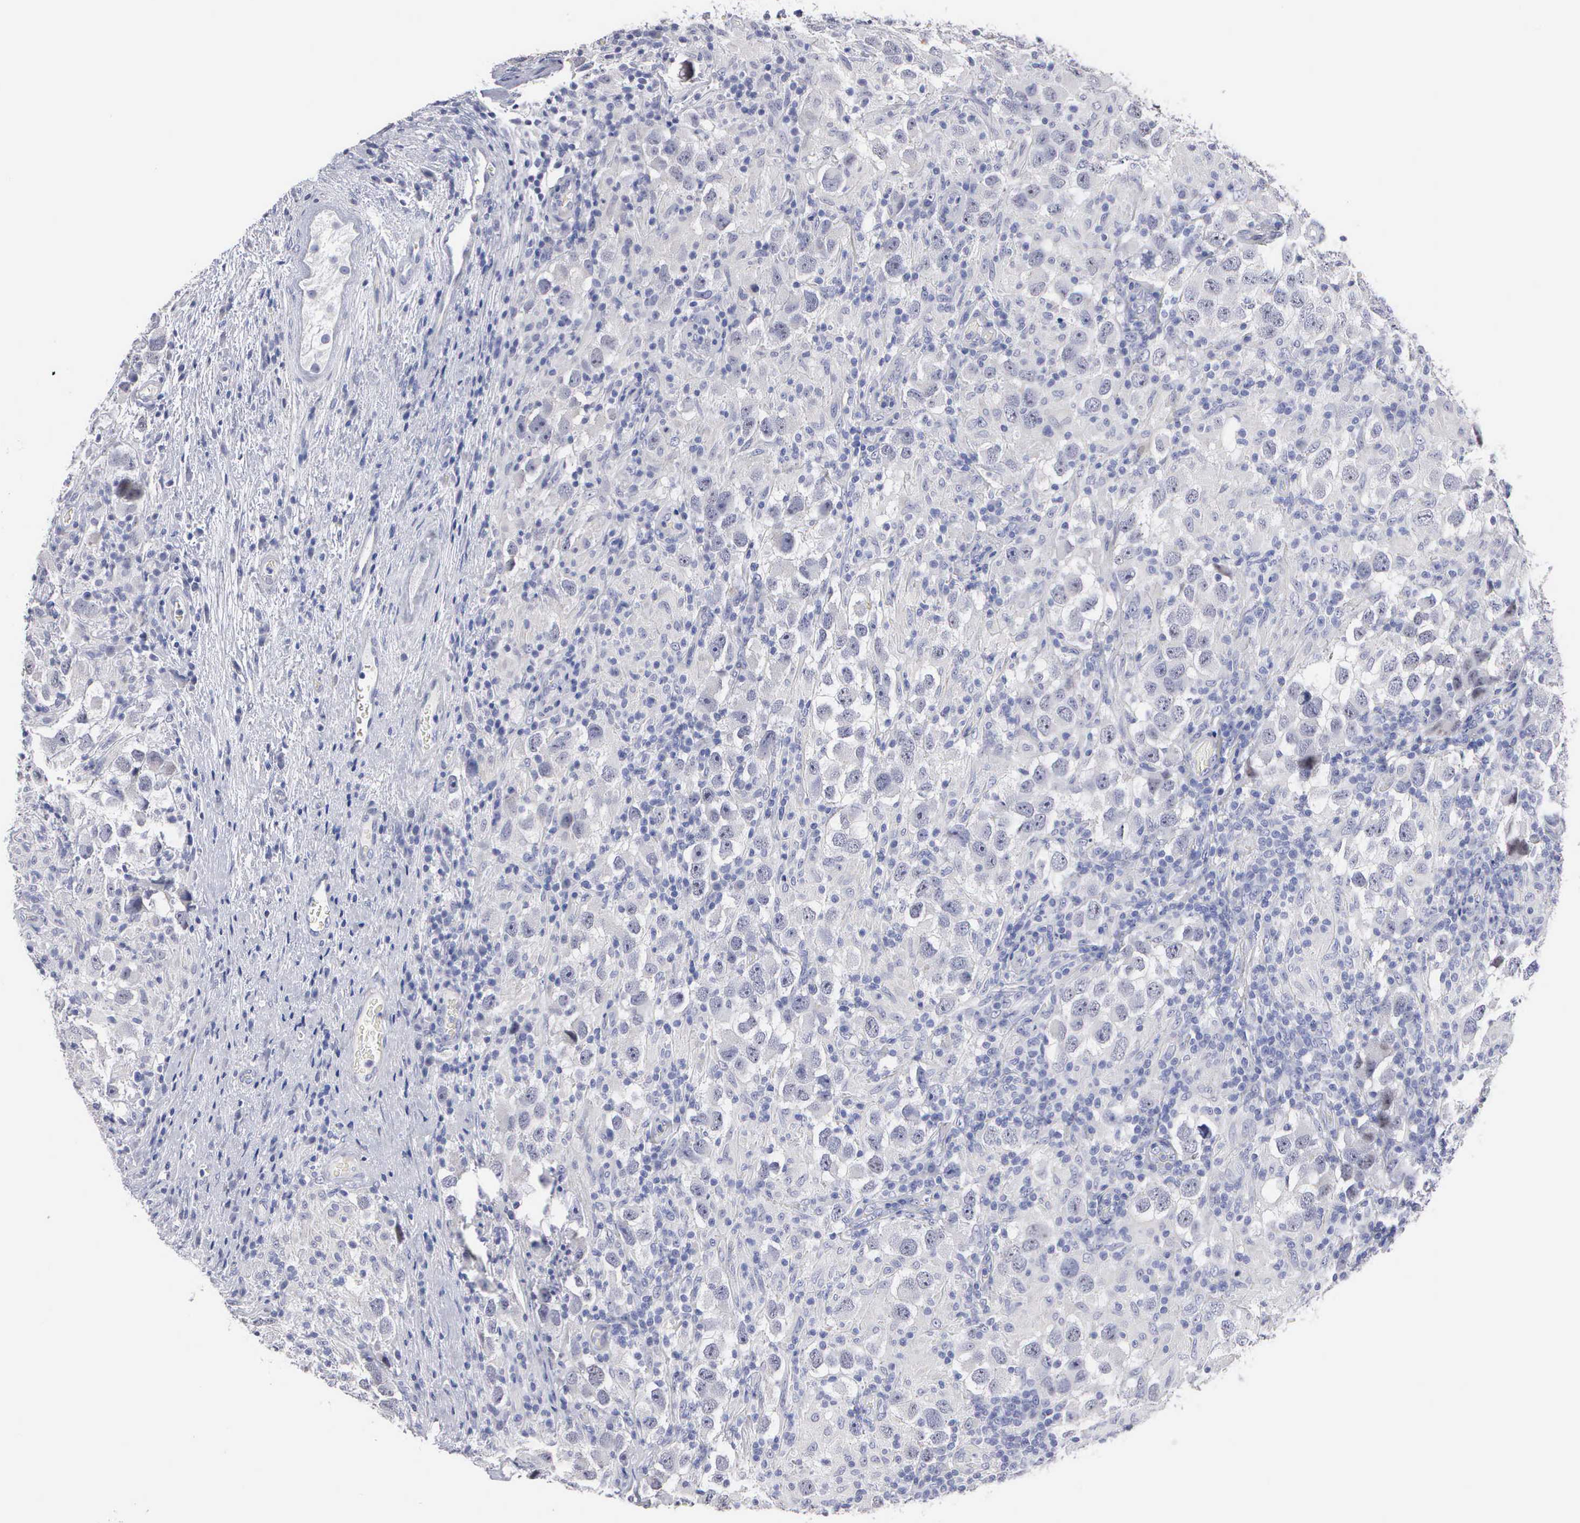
{"staining": {"intensity": "negative", "quantity": "none", "location": "none"}, "tissue": "testis cancer", "cell_type": "Tumor cells", "image_type": "cancer", "snomed": [{"axis": "morphology", "description": "Carcinoma, Embryonal, NOS"}, {"axis": "topography", "description": "Testis"}], "caption": "This is an IHC photomicrograph of testis cancer. There is no positivity in tumor cells.", "gene": "ELFN2", "patient": {"sex": "male", "age": 21}}